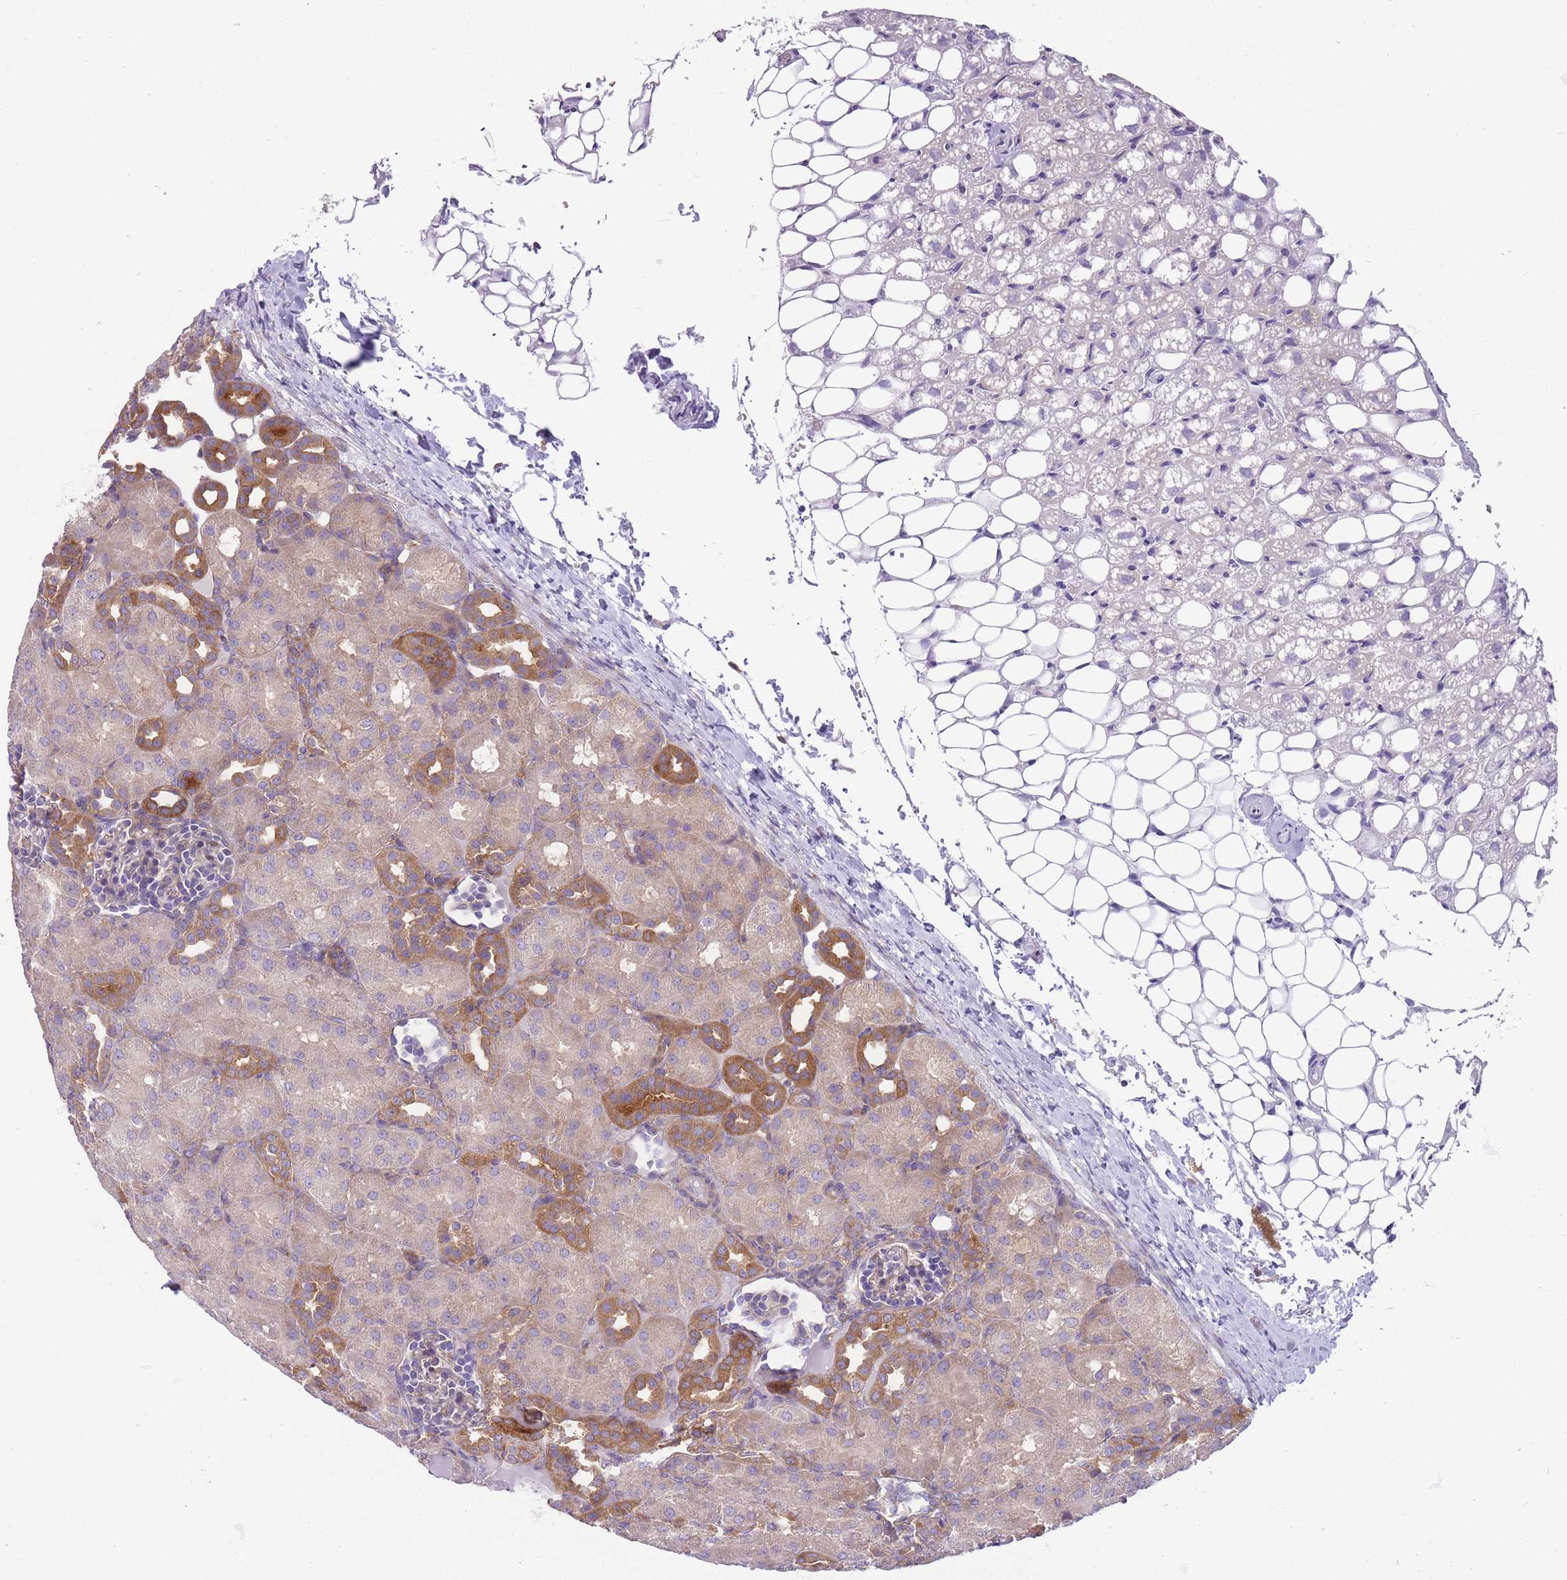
{"staining": {"intensity": "negative", "quantity": "none", "location": "none"}, "tissue": "kidney", "cell_type": "Cells in glomeruli", "image_type": "normal", "snomed": [{"axis": "morphology", "description": "Normal tissue, NOS"}, {"axis": "topography", "description": "Kidney"}], "caption": "Immunohistochemical staining of unremarkable kidney reveals no significant expression in cells in glomeruli. (Stains: DAB (3,3'-diaminobenzidine) immunohistochemistry (IHC) with hematoxylin counter stain, Microscopy: brightfield microscopy at high magnification).", "gene": "PRKAR1A", "patient": {"sex": "male", "age": 1}}